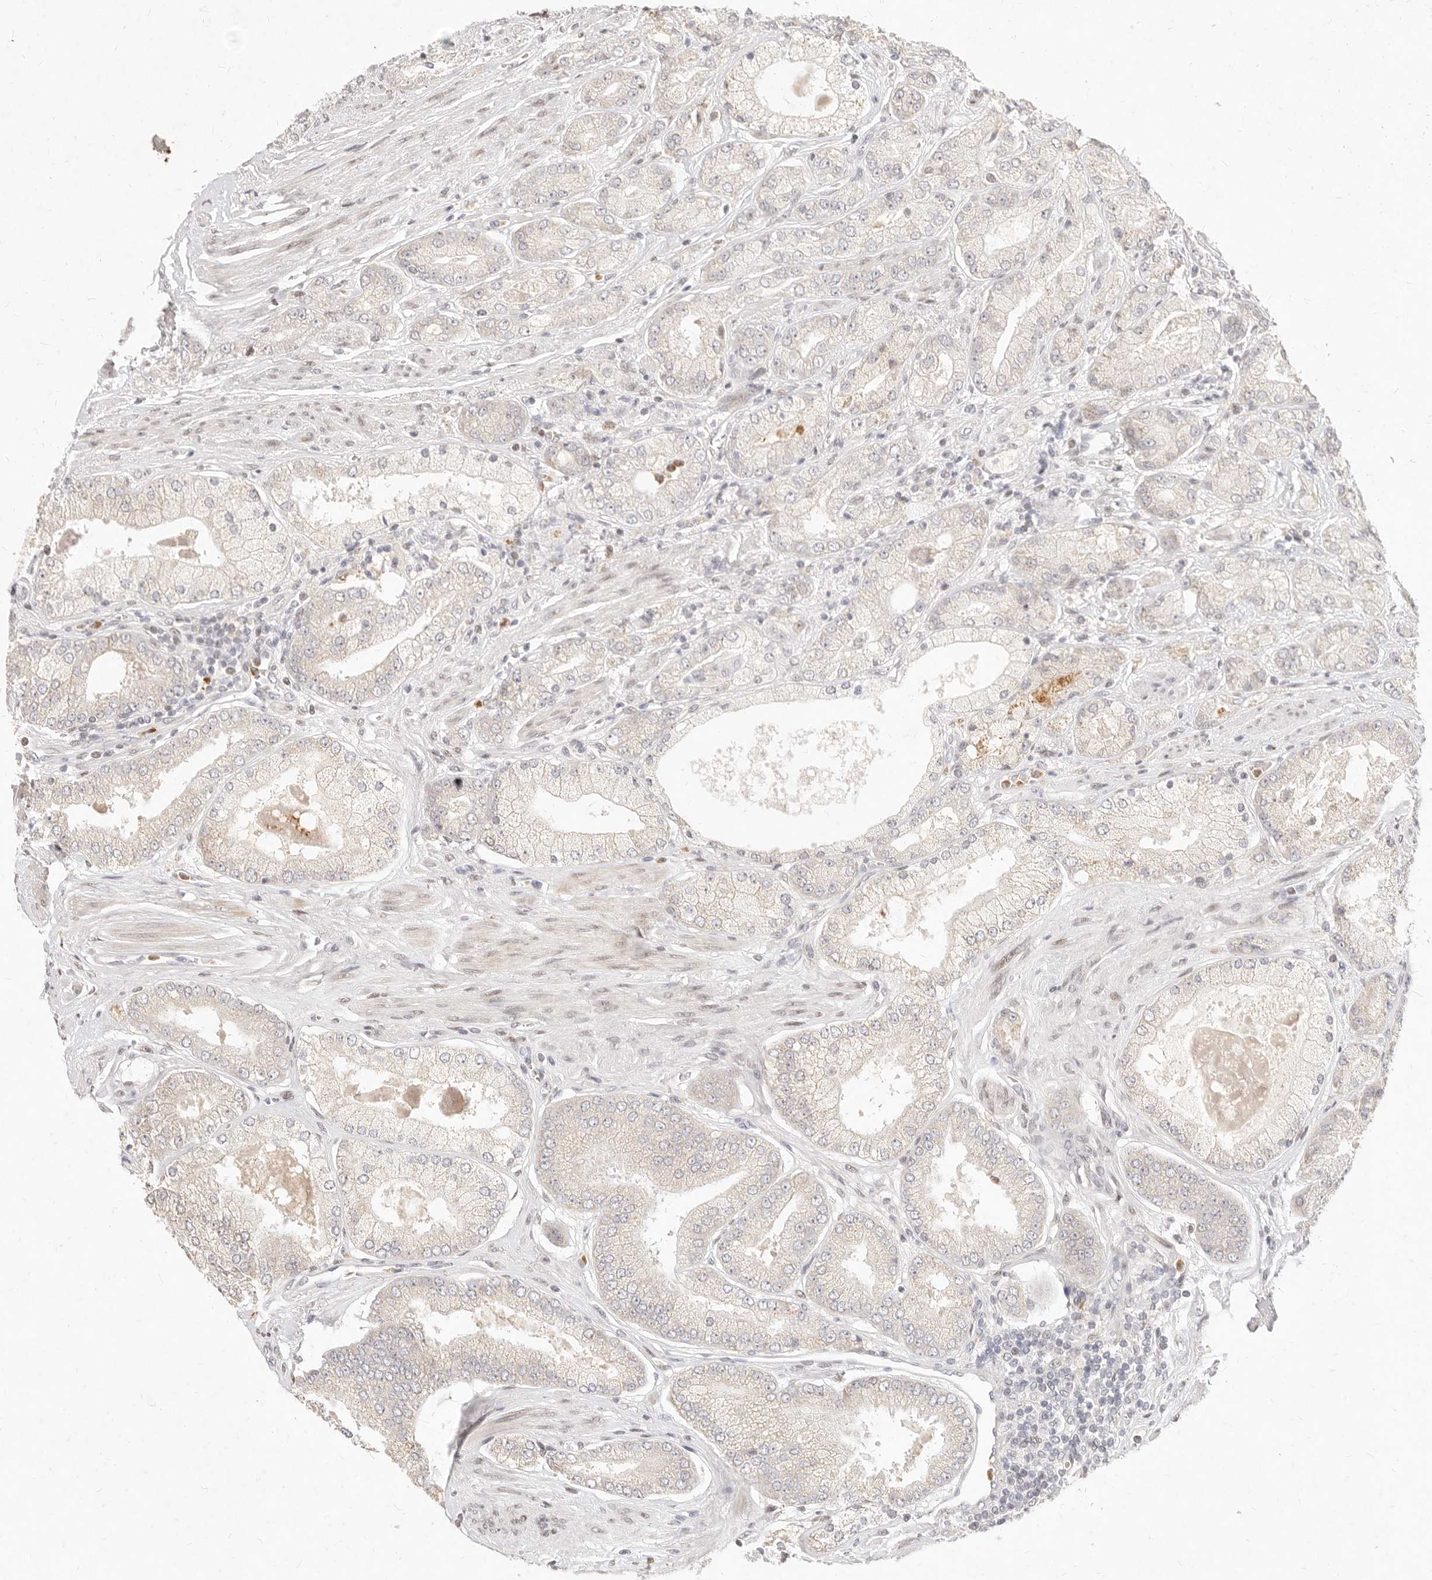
{"staining": {"intensity": "negative", "quantity": "none", "location": "none"}, "tissue": "prostate cancer", "cell_type": "Tumor cells", "image_type": "cancer", "snomed": [{"axis": "morphology", "description": "Adenocarcinoma, High grade"}, {"axis": "topography", "description": "Prostate"}], "caption": "This is an immunohistochemistry histopathology image of human prostate cancer. There is no expression in tumor cells.", "gene": "ASCL3", "patient": {"sex": "male", "age": 58}}